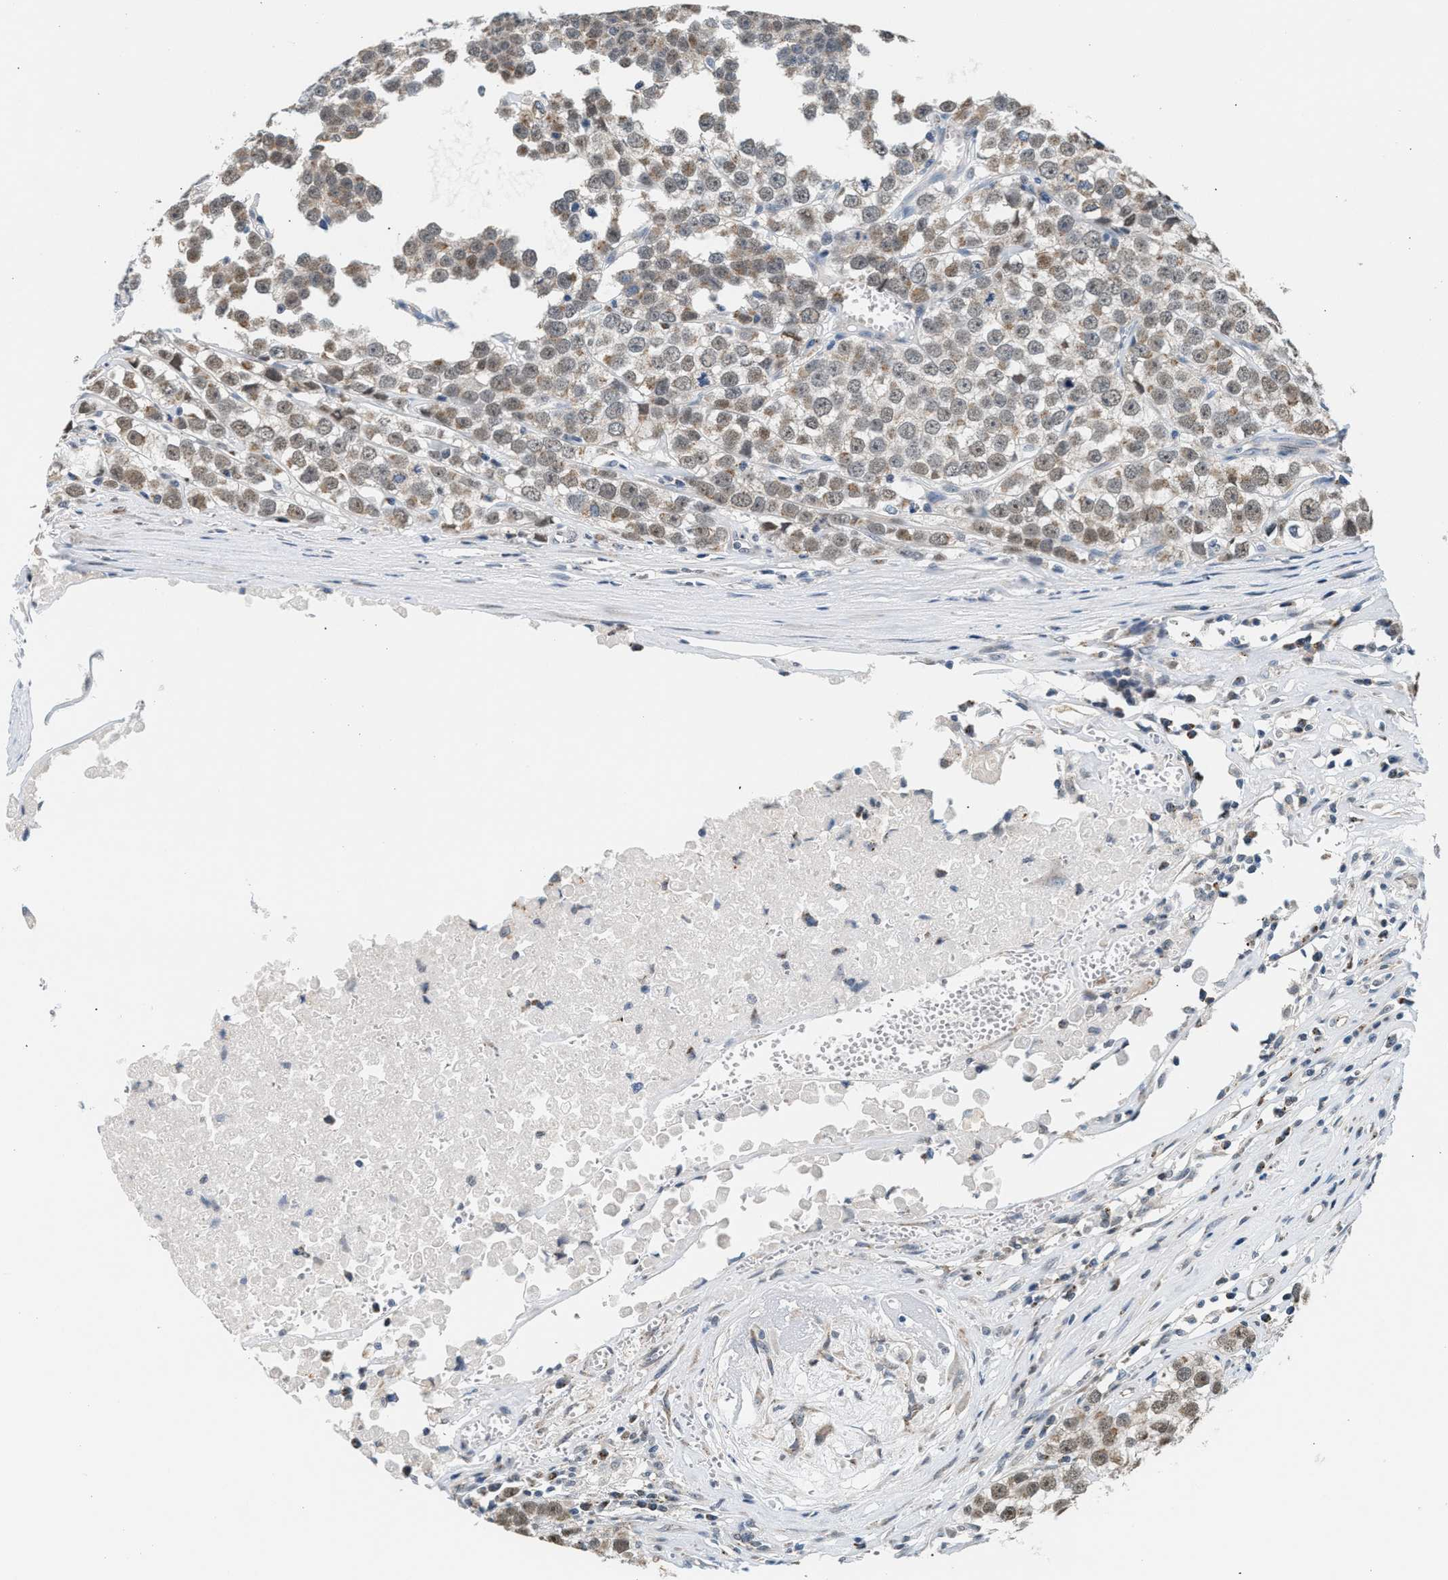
{"staining": {"intensity": "weak", "quantity": "<25%", "location": "nuclear"}, "tissue": "testis cancer", "cell_type": "Tumor cells", "image_type": "cancer", "snomed": [{"axis": "morphology", "description": "Seminoma, NOS"}, {"axis": "morphology", "description": "Carcinoma, Embryonal, NOS"}, {"axis": "topography", "description": "Testis"}], "caption": "High magnification brightfield microscopy of testis cancer (embryonal carcinoma) stained with DAB (3,3'-diaminobenzidine) (brown) and counterstained with hematoxylin (blue): tumor cells show no significant positivity.", "gene": "KCNMB2", "patient": {"sex": "male", "age": 52}}